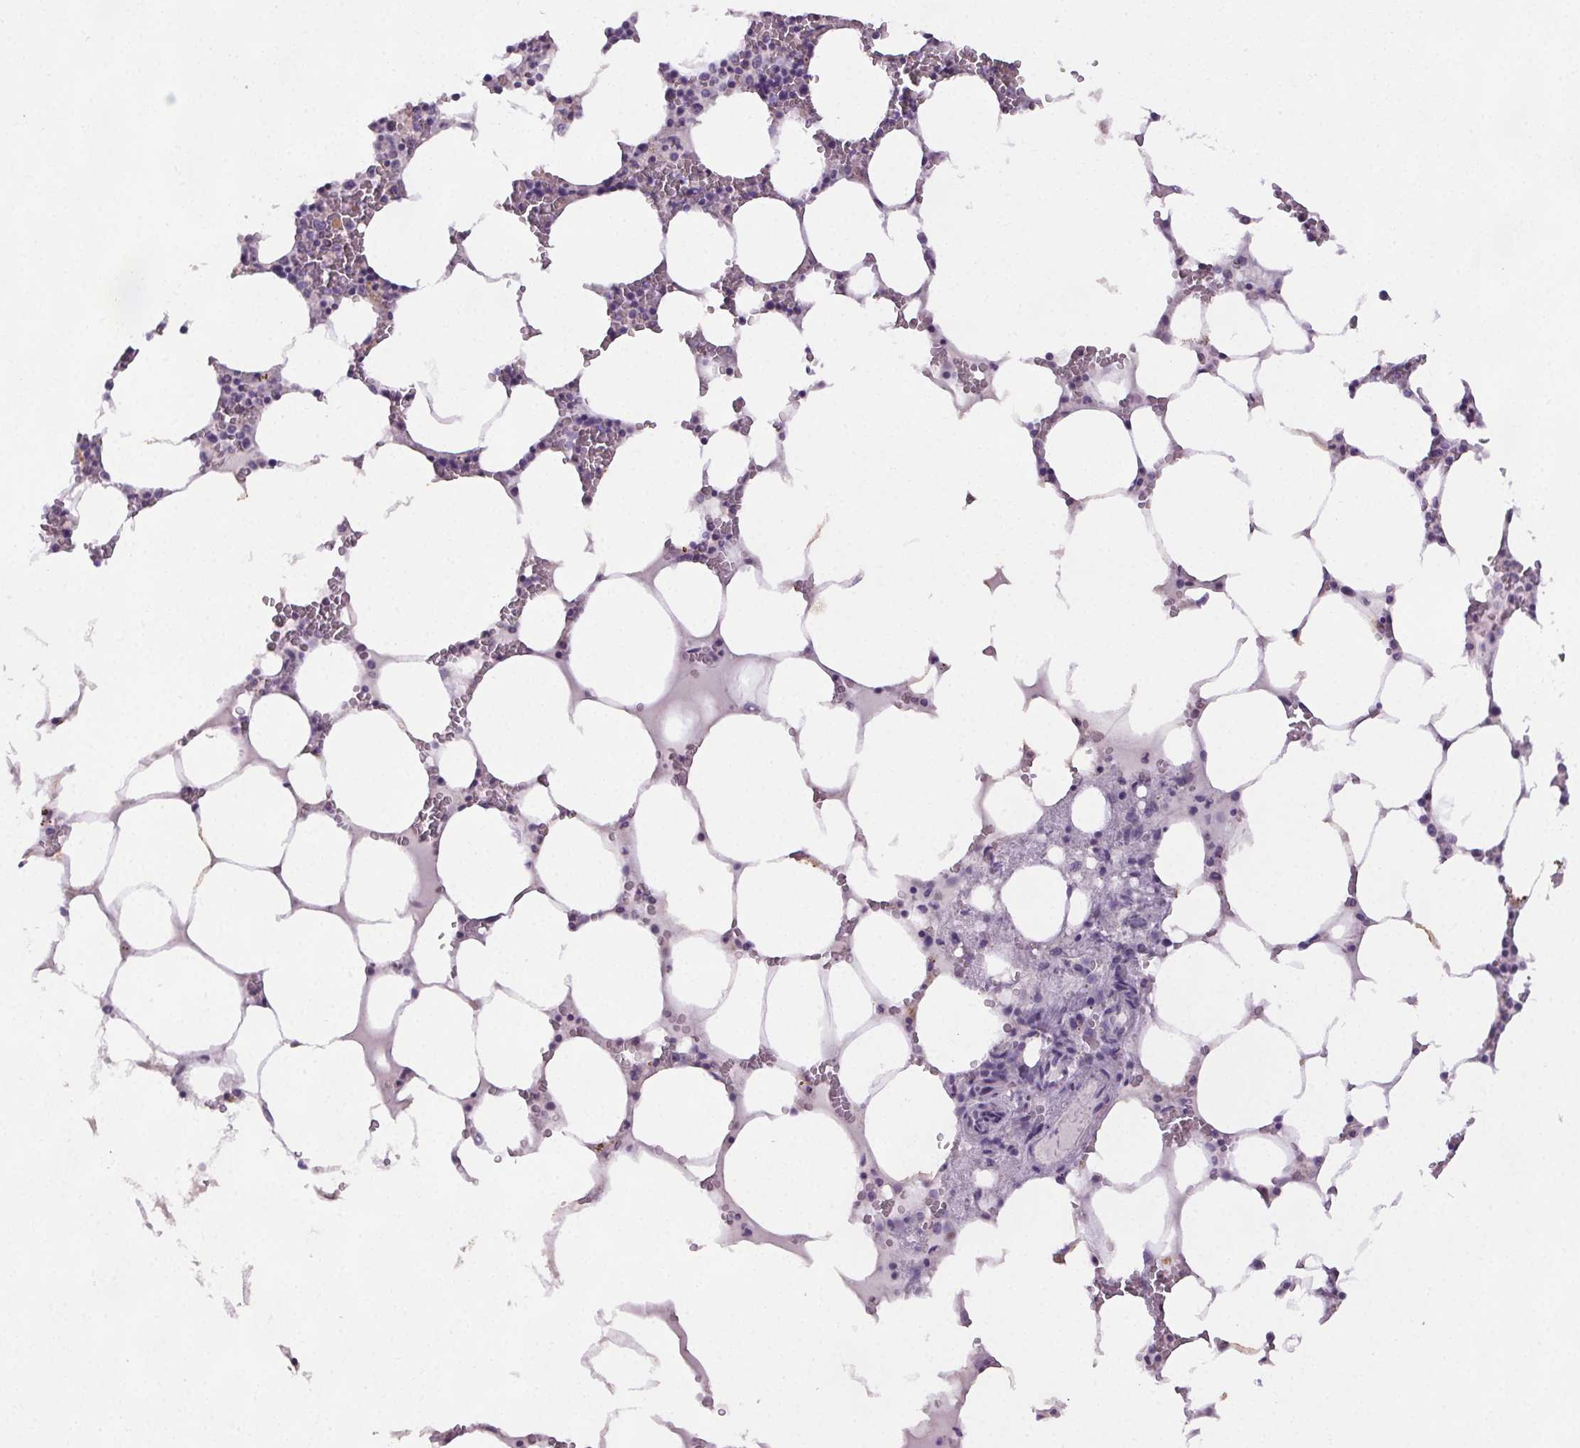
{"staining": {"intensity": "negative", "quantity": "none", "location": "none"}, "tissue": "bone marrow", "cell_type": "Hematopoietic cells", "image_type": "normal", "snomed": [{"axis": "morphology", "description": "Normal tissue, NOS"}, {"axis": "topography", "description": "Bone marrow"}], "caption": "IHC image of unremarkable bone marrow: bone marrow stained with DAB (3,3'-diaminobenzidine) shows no significant protein staining in hematopoietic cells. The staining was performed using DAB (3,3'-diaminobenzidine) to visualize the protein expression in brown, while the nuclei were stained in blue with hematoxylin (Magnification: 20x).", "gene": "GPIHBP1", "patient": {"sex": "male", "age": 64}}